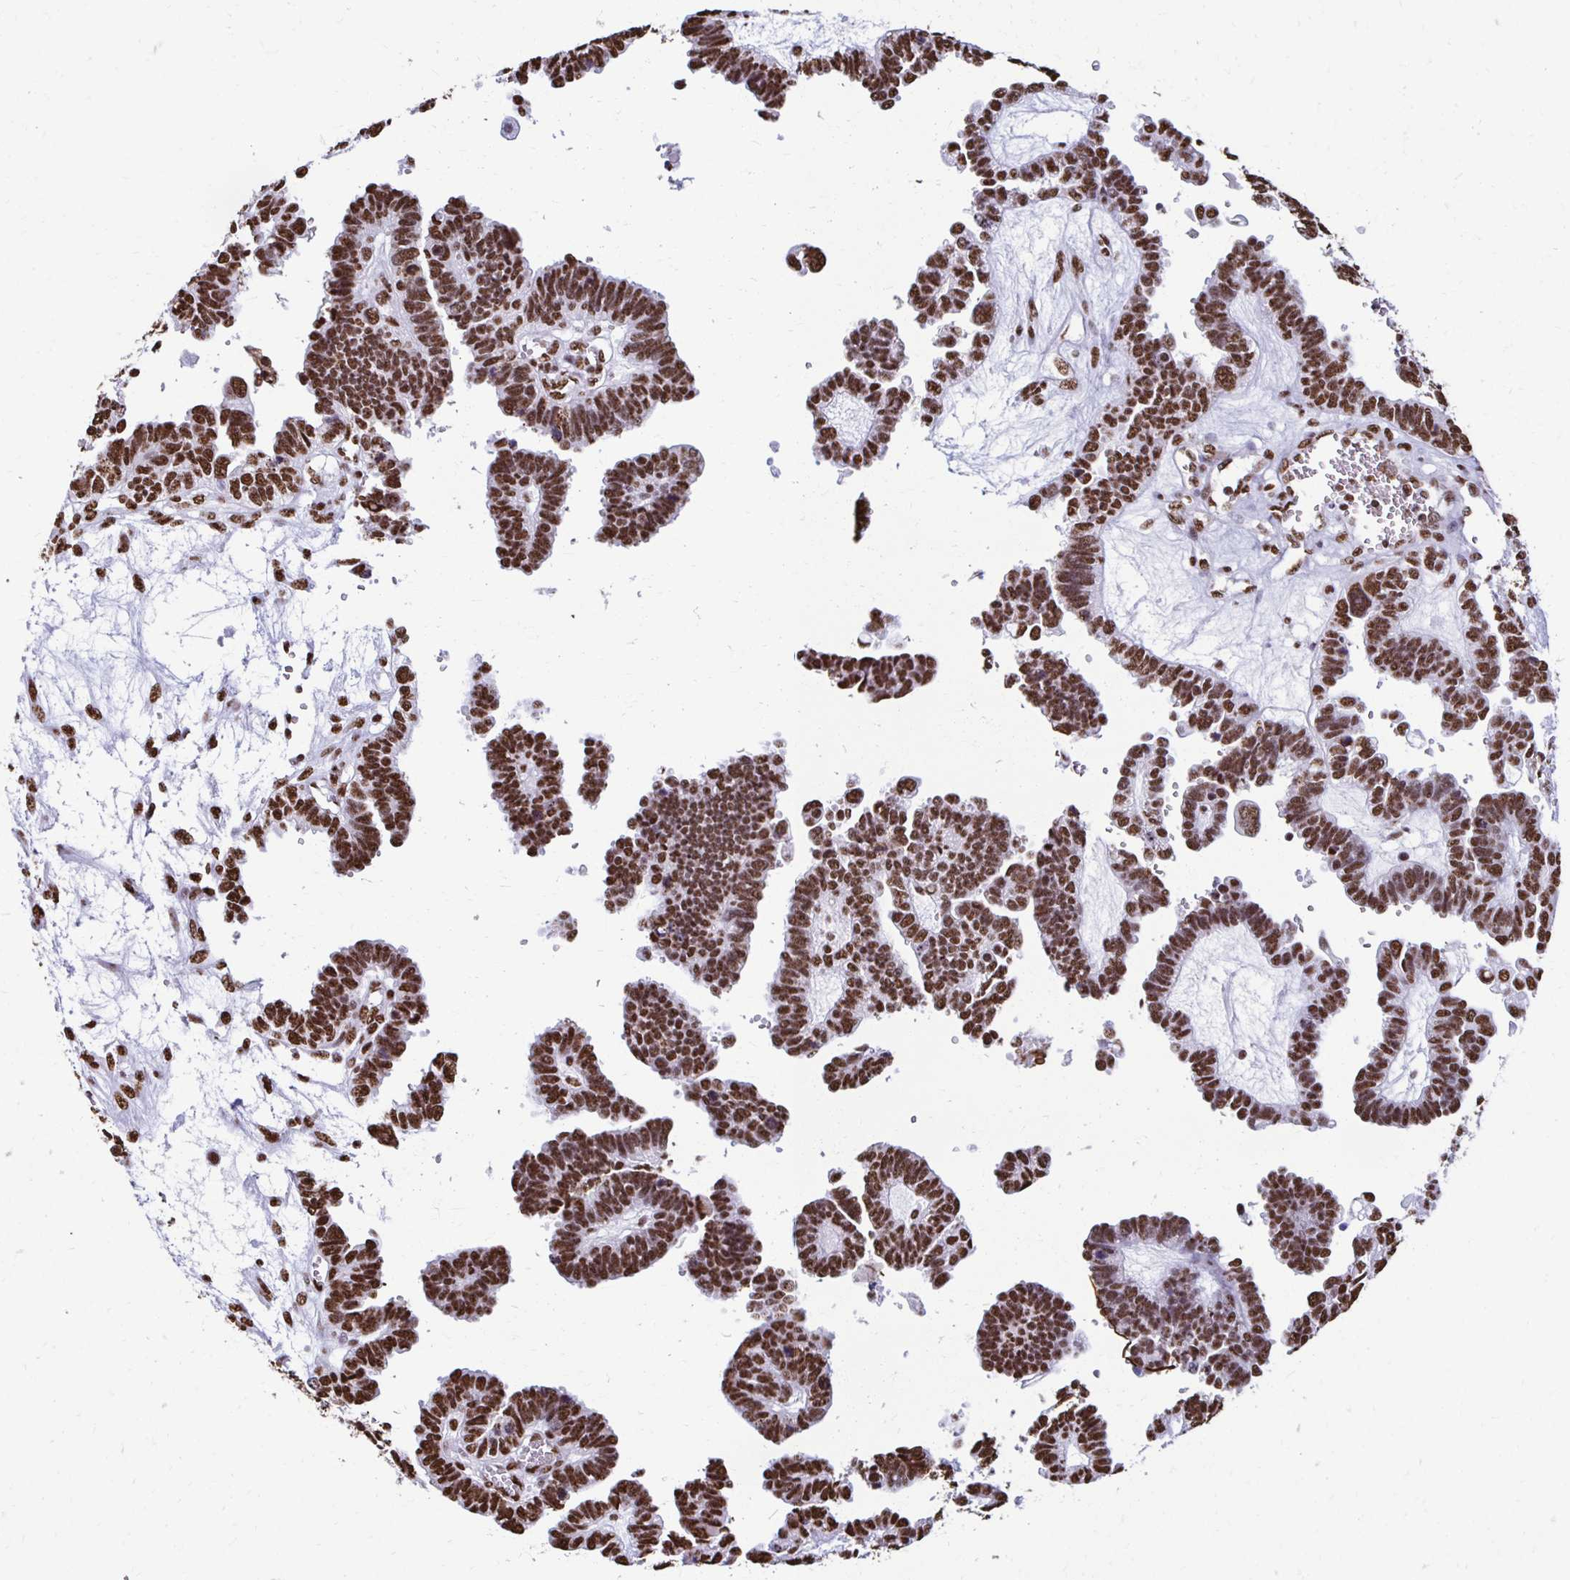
{"staining": {"intensity": "strong", "quantity": ">75%", "location": "nuclear"}, "tissue": "ovarian cancer", "cell_type": "Tumor cells", "image_type": "cancer", "snomed": [{"axis": "morphology", "description": "Cystadenocarcinoma, serous, NOS"}, {"axis": "topography", "description": "Ovary"}], "caption": "A micrograph of human ovarian cancer (serous cystadenocarcinoma) stained for a protein shows strong nuclear brown staining in tumor cells. The staining was performed using DAB to visualize the protein expression in brown, while the nuclei were stained in blue with hematoxylin (Magnification: 20x).", "gene": "NONO", "patient": {"sex": "female", "age": 51}}